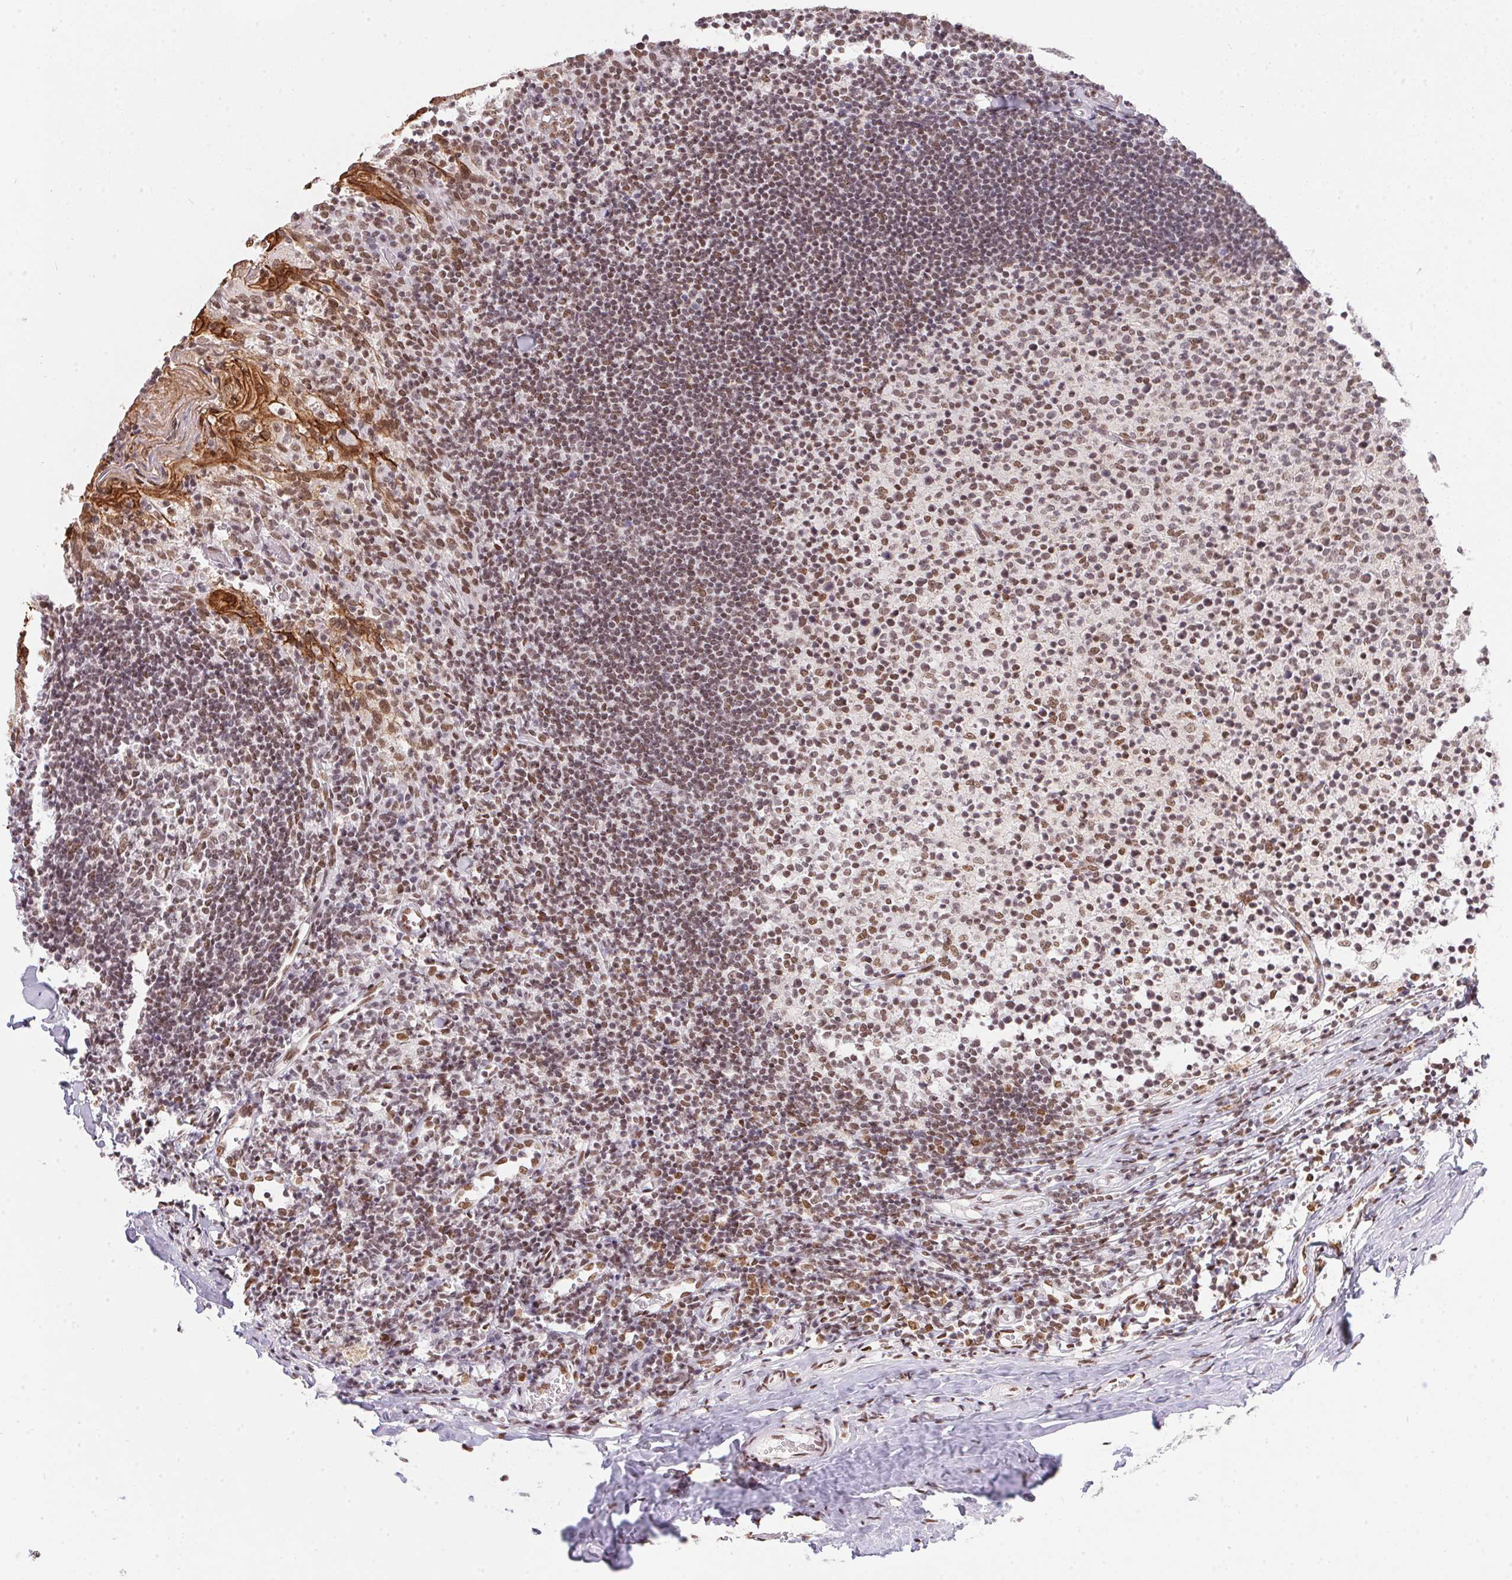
{"staining": {"intensity": "moderate", "quantity": ">75%", "location": "cytoplasmic/membranous"}, "tissue": "tonsil", "cell_type": "Germinal center cells", "image_type": "normal", "snomed": [{"axis": "morphology", "description": "Normal tissue, NOS"}, {"axis": "topography", "description": "Tonsil"}], "caption": "A photomicrograph of tonsil stained for a protein exhibits moderate cytoplasmic/membranous brown staining in germinal center cells. (brown staining indicates protein expression, while blue staining denotes nuclei).", "gene": "NFE2L1", "patient": {"sex": "female", "age": 10}}